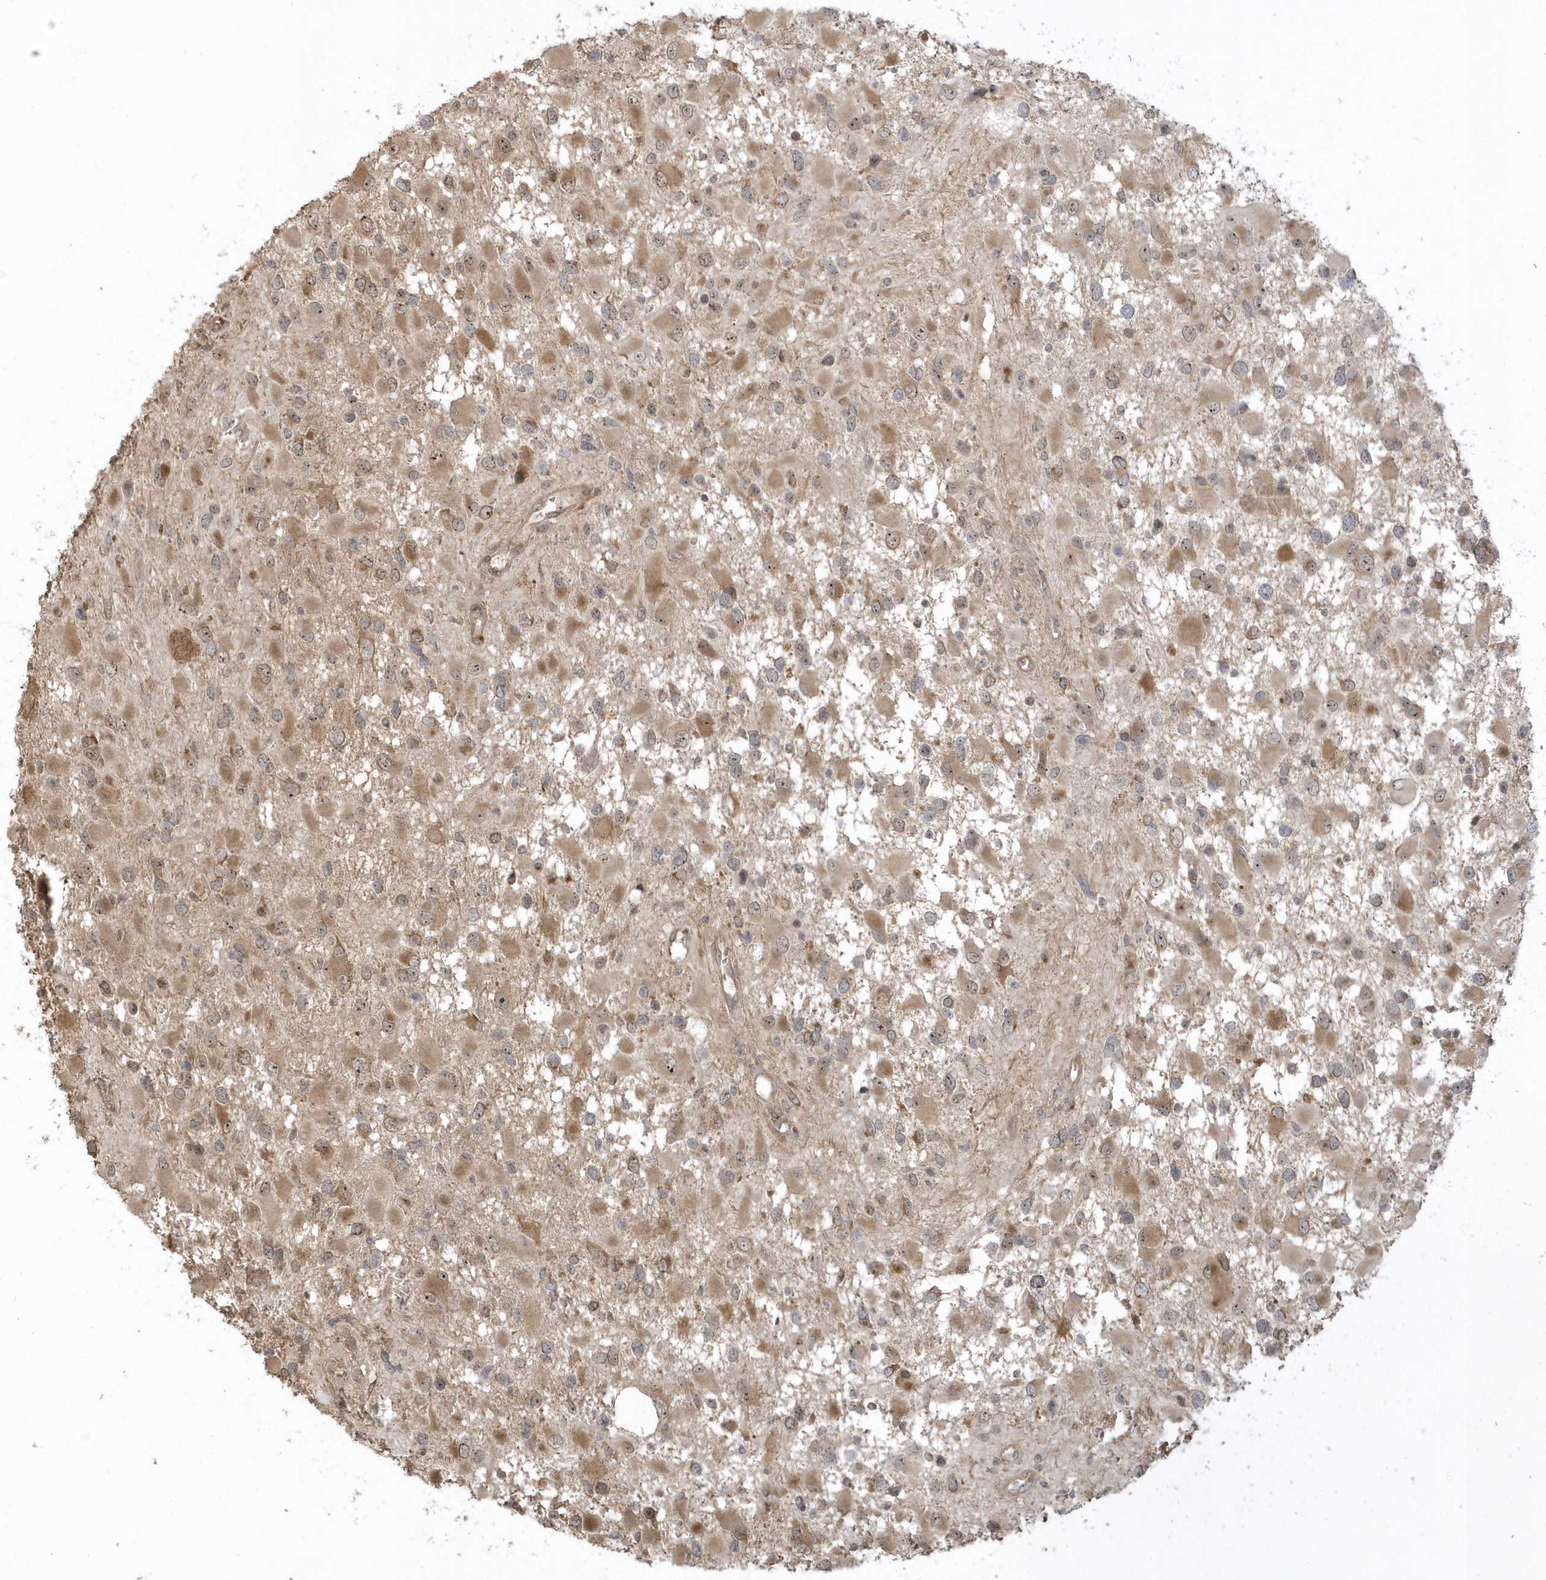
{"staining": {"intensity": "weak", "quantity": ">75%", "location": "cytoplasmic/membranous,nuclear"}, "tissue": "glioma", "cell_type": "Tumor cells", "image_type": "cancer", "snomed": [{"axis": "morphology", "description": "Glioma, malignant, High grade"}, {"axis": "topography", "description": "Brain"}], "caption": "Immunohistochemical staining of malignant glioma (high-grade) demonstrates low levels of weak cytoplasmic/membranous and nuclear protein positivity in approximately >75% of tumor cells.", "gene": "ECM2", "patient": {"sex": "male", "age": 53}}